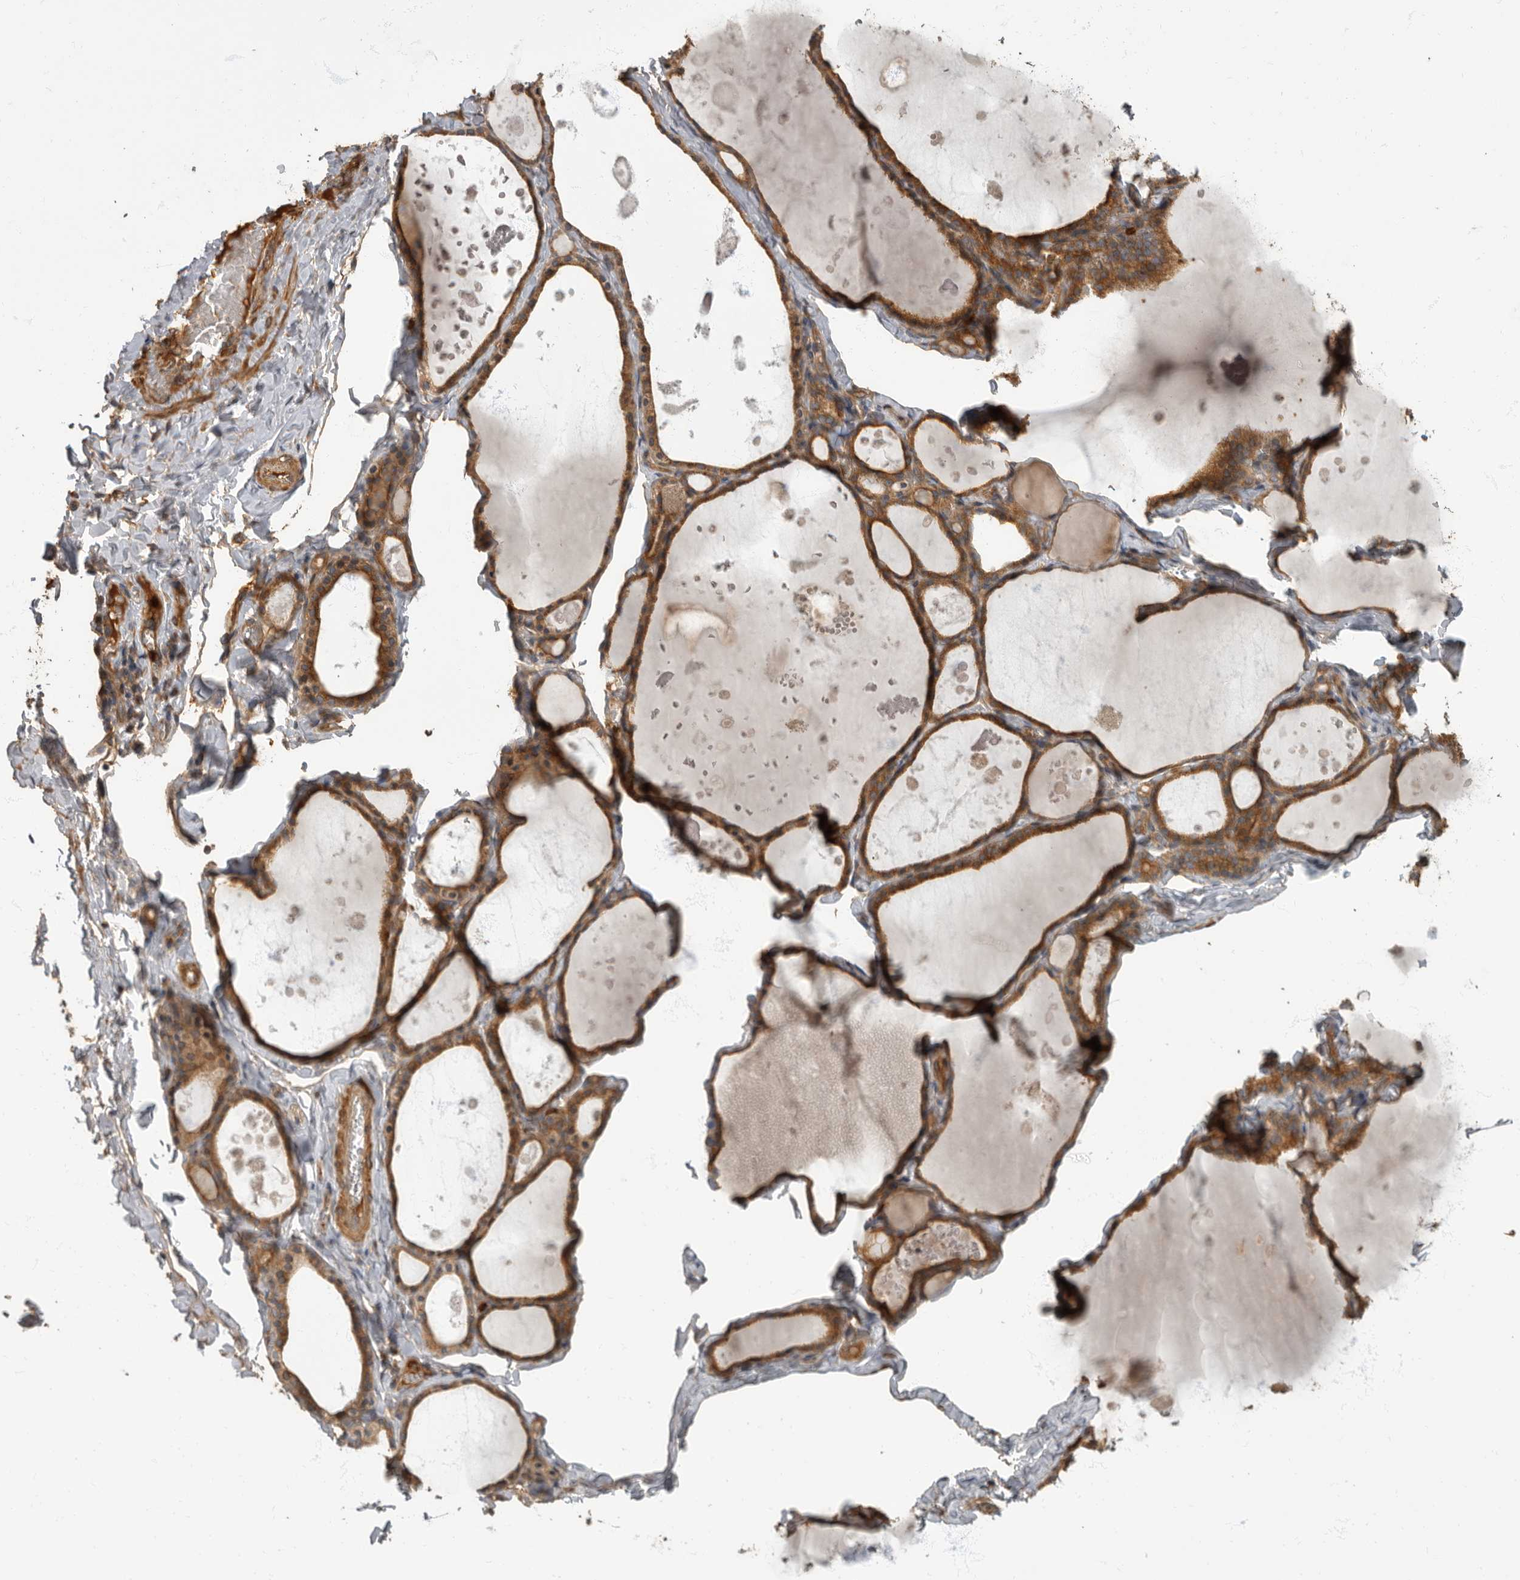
{"staining": {"intensity": "strong", "quantity": ">75%", "location": "cytoplasmic/membranous"}, "tissue": "thyroid gland", "cell_type": "Glandular cells", "image_type": "normal", "snomed": [{"axis": "morphology", "description": "Normal tissue, NOS"}, {"axis": "topography", "description": "Thyroid gland"}], "caption": "Brown immunohistochemical staining in benign human thyroid gland shows strong cytoplasmic/membranous expression in approximately >75% of glandular cells.", "gene": "DAAM1", "patient": {"sex": "male", "age": 56}}